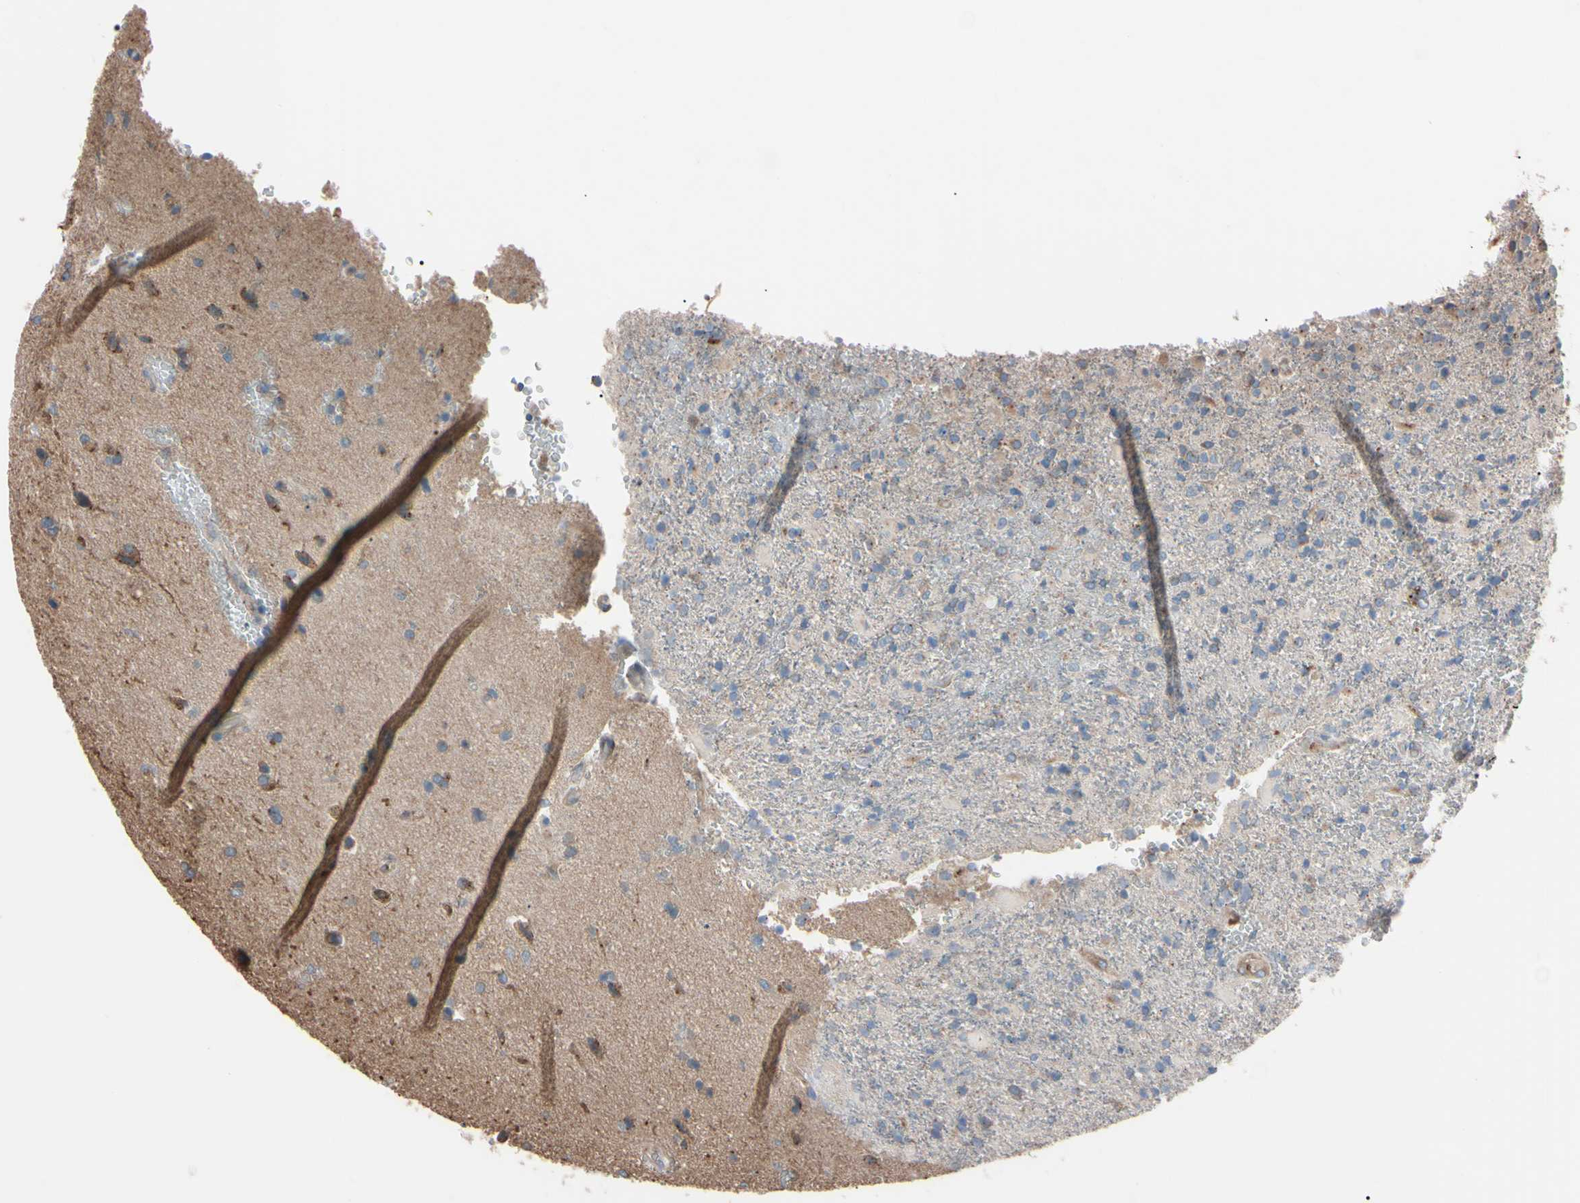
{"staining": {"intensity": "moderate", "quantity": "25%-75%", "location": "cytoplasmic/membranous"}, "tissue": "glioma", "cell_type": "Tumor cells", "image_type": "cancer", "snomed": [{"axis": "morphology", "description": "Glioma, malignant, High grade"}, {"axis": "topography", "description": "Brain"}], "caption": "IHC of glioma shows medium levels of moderate cytoplasmic/membranous staining in approximately 25%-75% of tumor cells. Using DAB (brown) and hematoxylin (blue) stains, captured at high magnification using brightfield microscopy.", "gene": "PRKACA", "patient": {"sex": "male", "age": 71}}